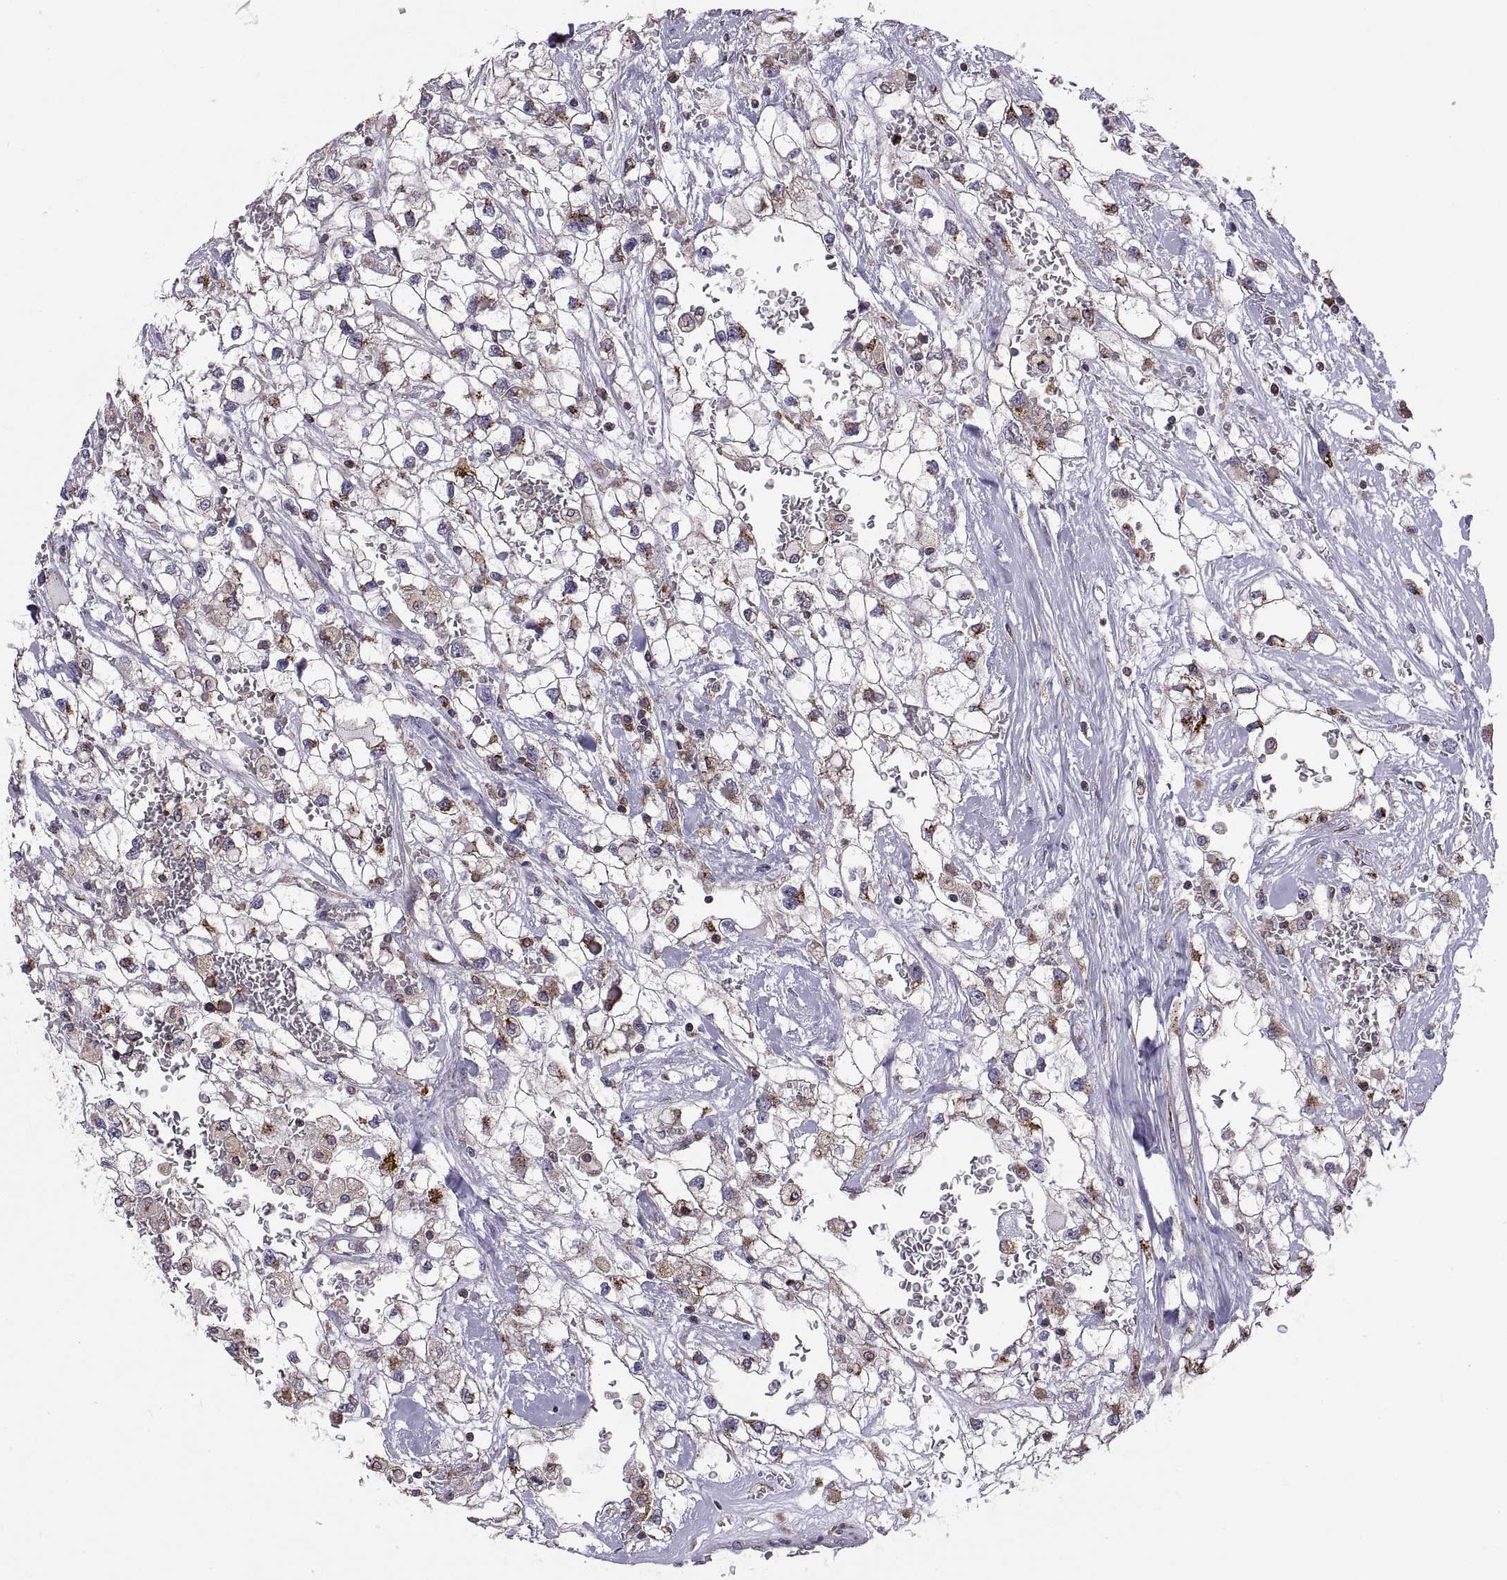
{"staining": {"intensity": "strong", "quantity": "25%-75%", "location": "cytoplasmic/membranous"}, "tissue": "renal cancer", "cell_type": "Tumor cells", "image_type": "cancer", "snomed": [{"axis": "morphology", "description": "Adenocarcinoma, NOS"}, {"axis": "topography", "description": "Kidney"}], "caption": "Immunohistochemistry histopathology image of human renal cancer (adenocarcinoma) stained for a protein (brown), which reveals high levels of strong cytoplasmic/membranous staining in about 25%-75% of tumor cells.", "gene": "ACAP1", "patient": {"sex": "male", "age": 59}}